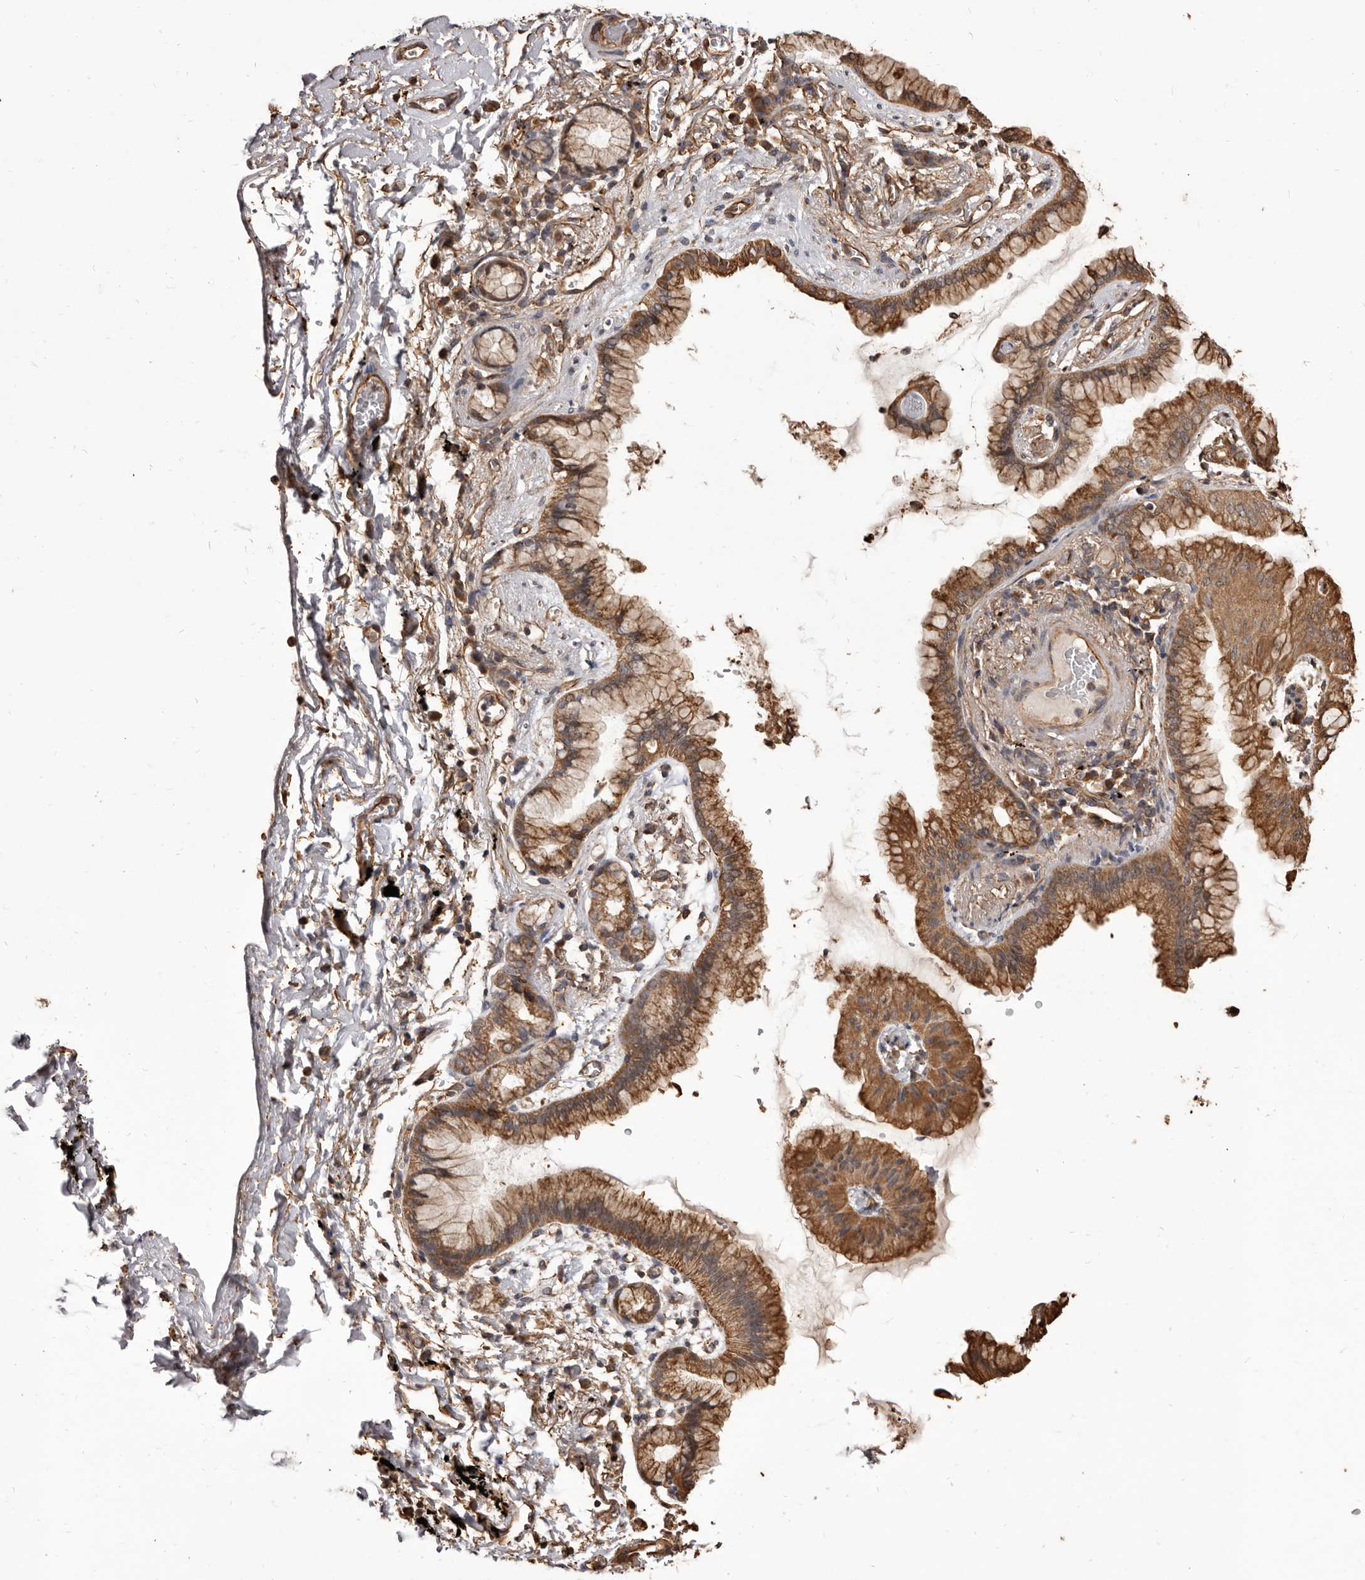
{"staining": {"intensity": "moderate", "quantity": ">75%", "location": "cytoplasmic/membranous"}, "tissue": "lung cancer", "cell_type": "Tumor cells", "image_type": "cancer", "snomed": [{"axis": "morphology", "description": "Adenocarcinoma, NOS"}, {"axis": "topography", "description": "Lung"}], "caption": "Brown immunohistochemical staining in human lung cancer (adenocarcinoma) exhibits moderate cytoplasmic/membranous staining in about >75% of tumor cells.", "gene": "ALPK1", "patient": {"sex": "female", "age": 70}}